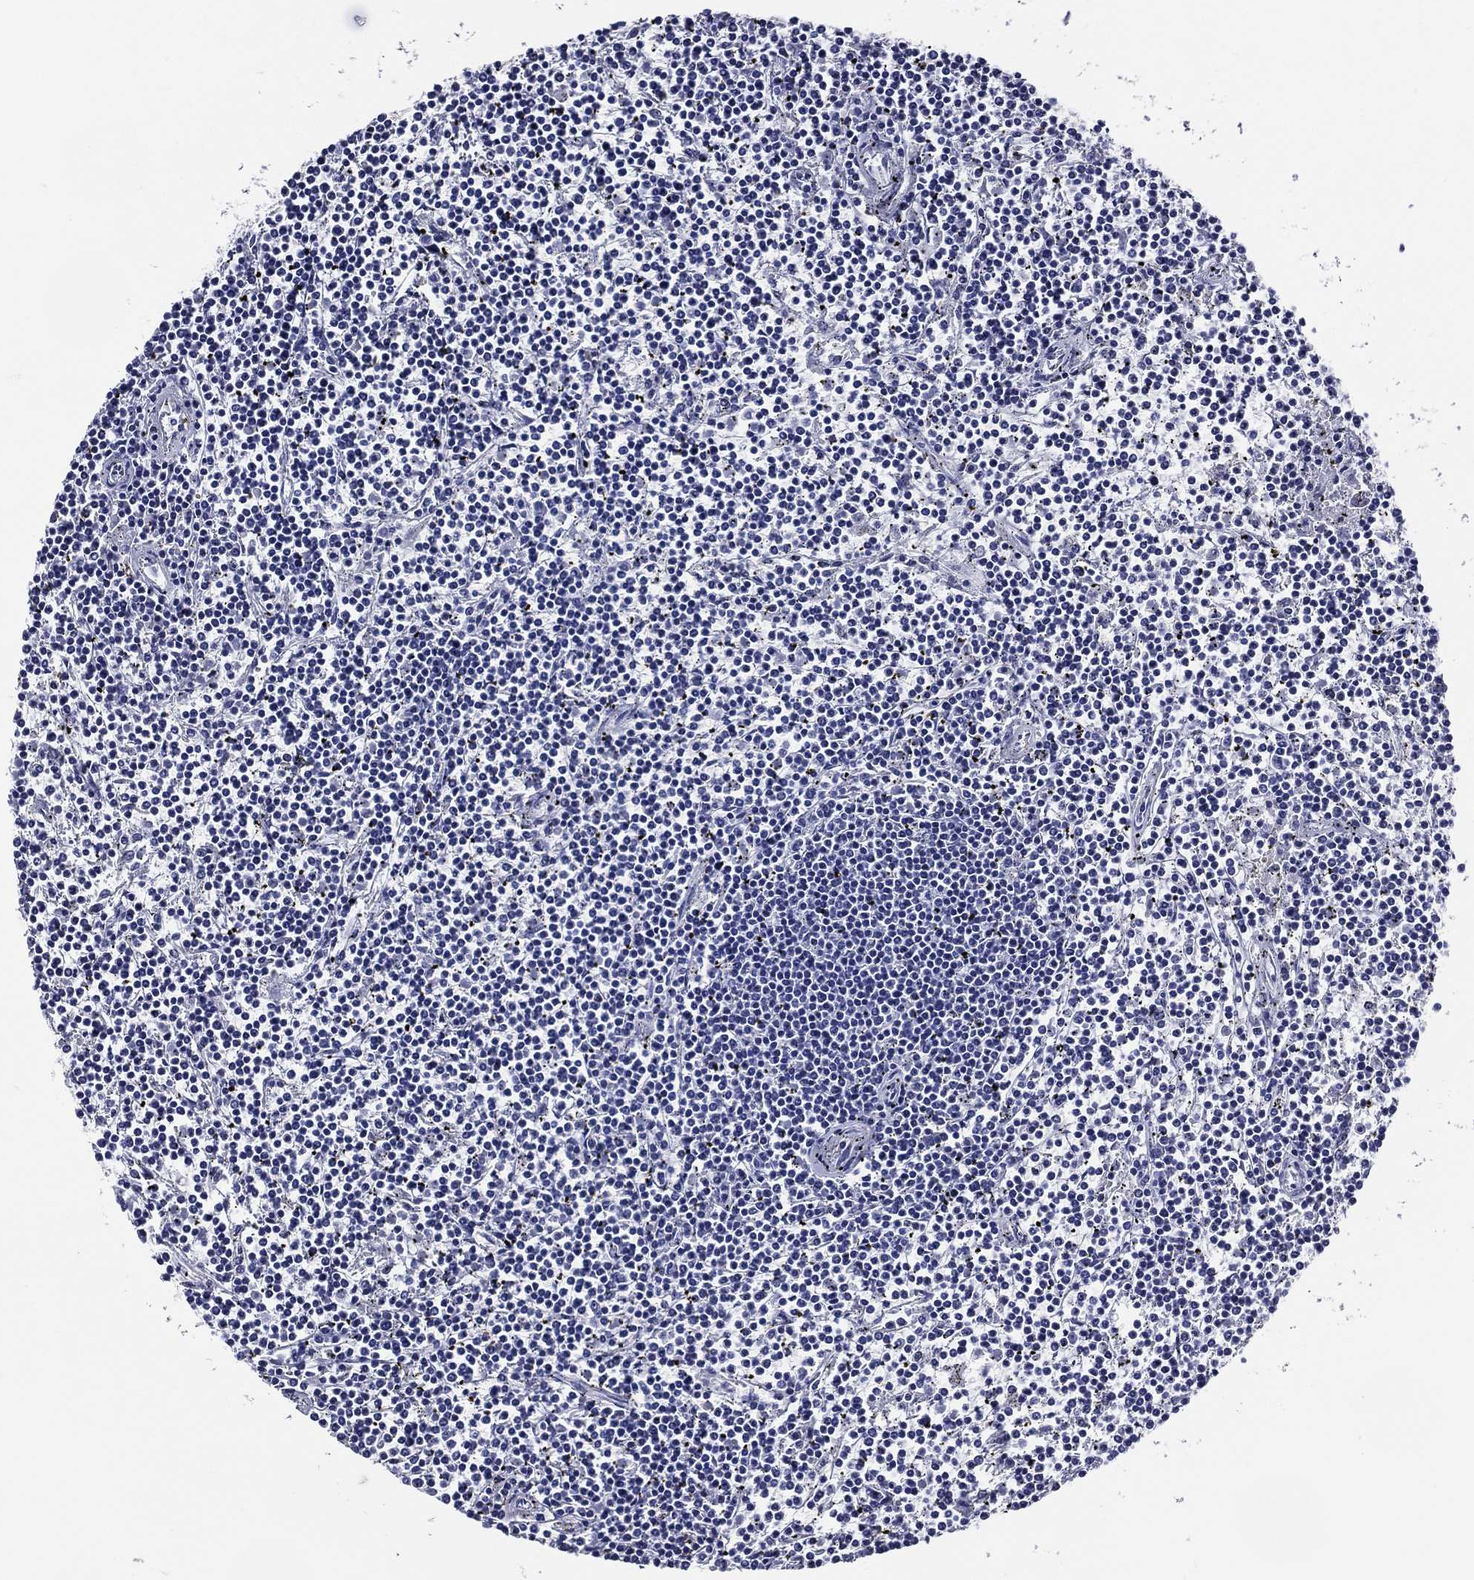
{"staining": {"intensity": "negative", "quantity": "none", "location": "none"}, "tissue": "lymphoma", "cell_type": "Tumor cells", "image_type": "cancer", "snomed": [{"axis": "morphology", "description": "Malignant lymphoma, non-Hodgkin's type, Low grade"}, {"axis": "topography", "description": "Spleen"}], "caption": "Immunohistochemistry (IHC) histopathology image of neoplastic tissue: lymphoma stained with DAB (3,3'-diaminobenzidine) displays no significant protein expression in tumor cells.", "gene": "ACE2", "patient": {"sex": "female", "age": 19}}